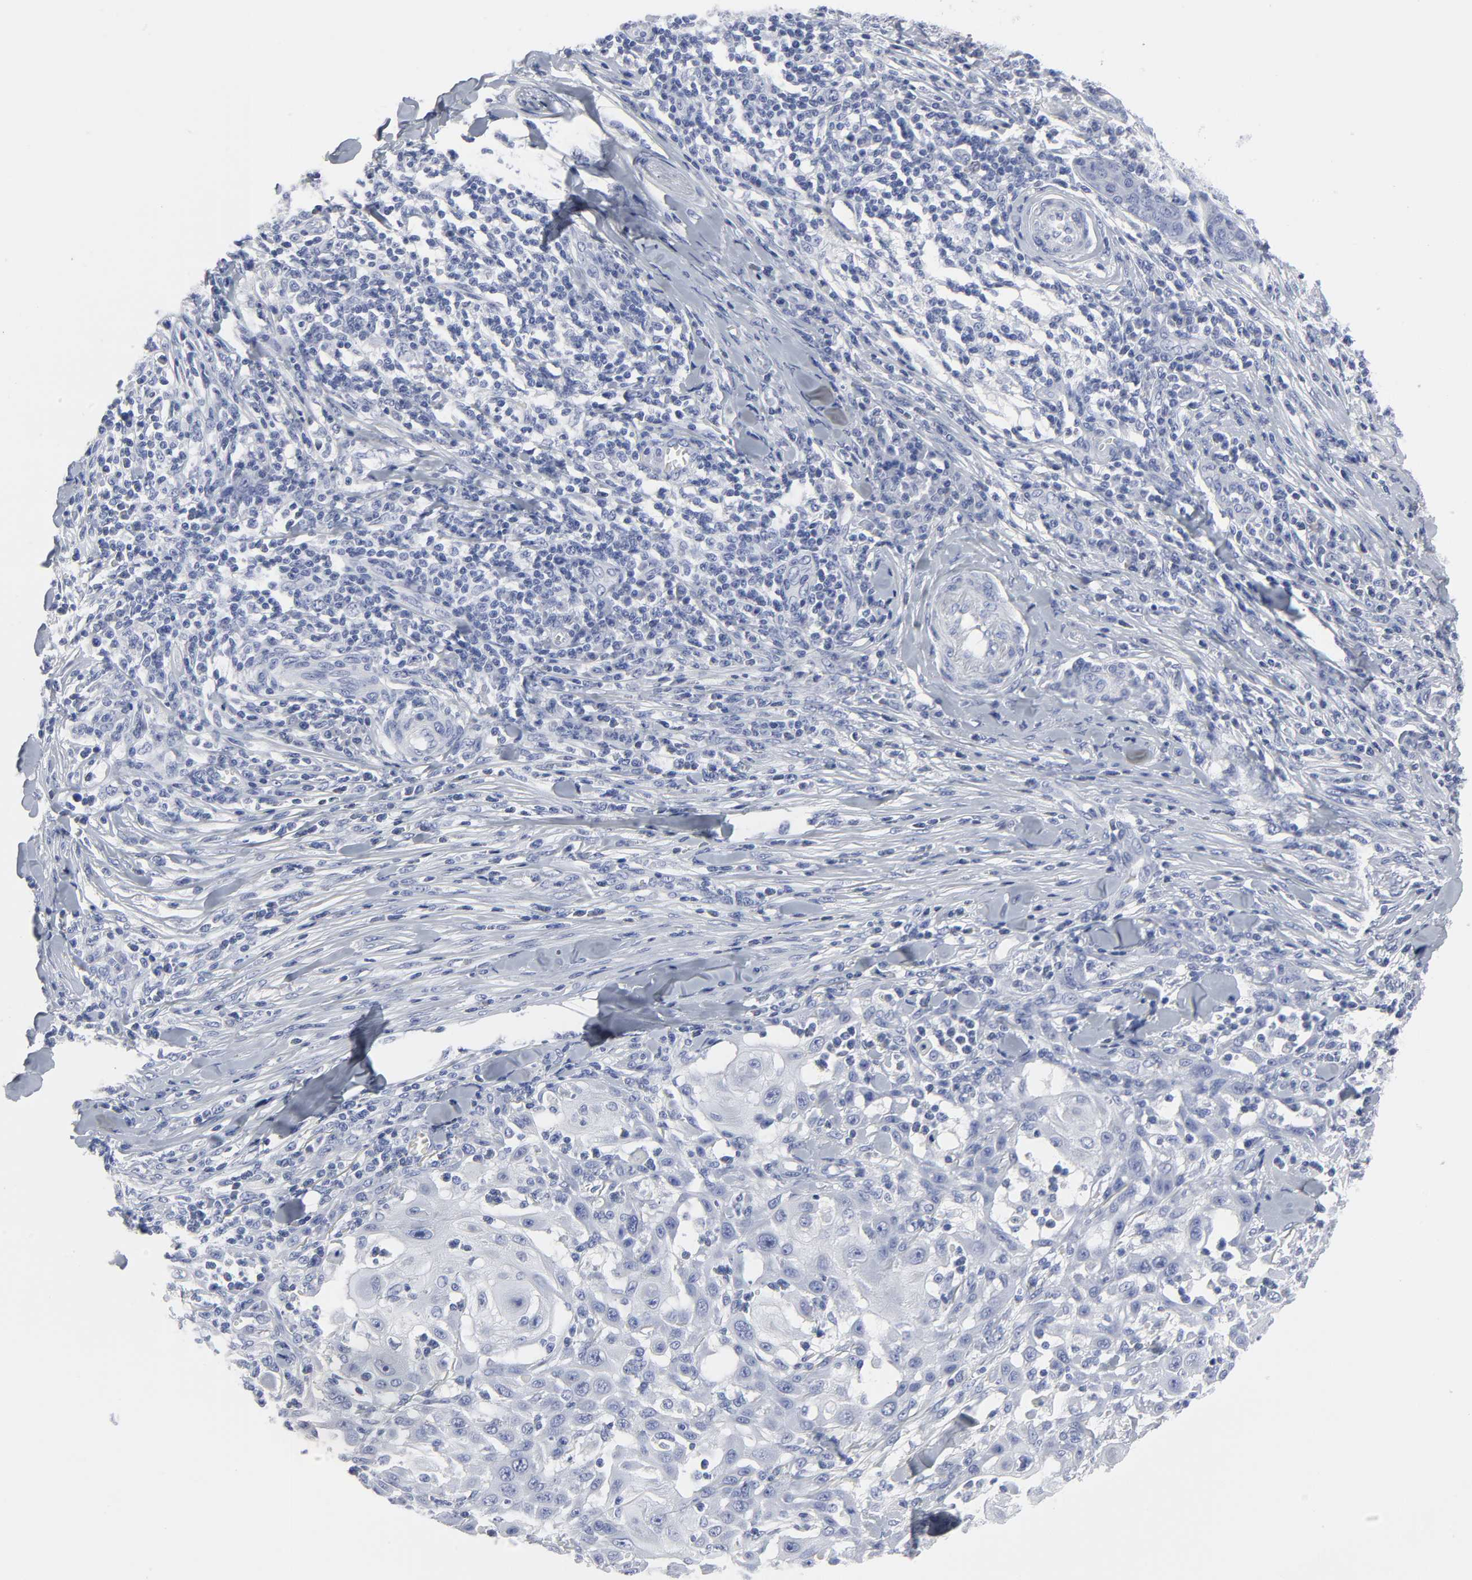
{"staining": {"intensity": "negative", "quantity": "none", "location": "none"}, "tissue": "skin cancer", "cell_type": "Tumor cells", "image_type": "cancer", "snomed": [{"axis": "morphology", "description": "Squamous cell carcinoma, NOS"}, {"axis": "topography", "description": "Skin"}], "caption": "Immunohistochemistry histopathology image of neoplastic tissue: human skin cancer (squamous cell carcinoma) stained with DAB exhibits no significant protein staining in tumor cells.", "gene": "HNF4A", "patient": {"sex": "male", "age": 24}}